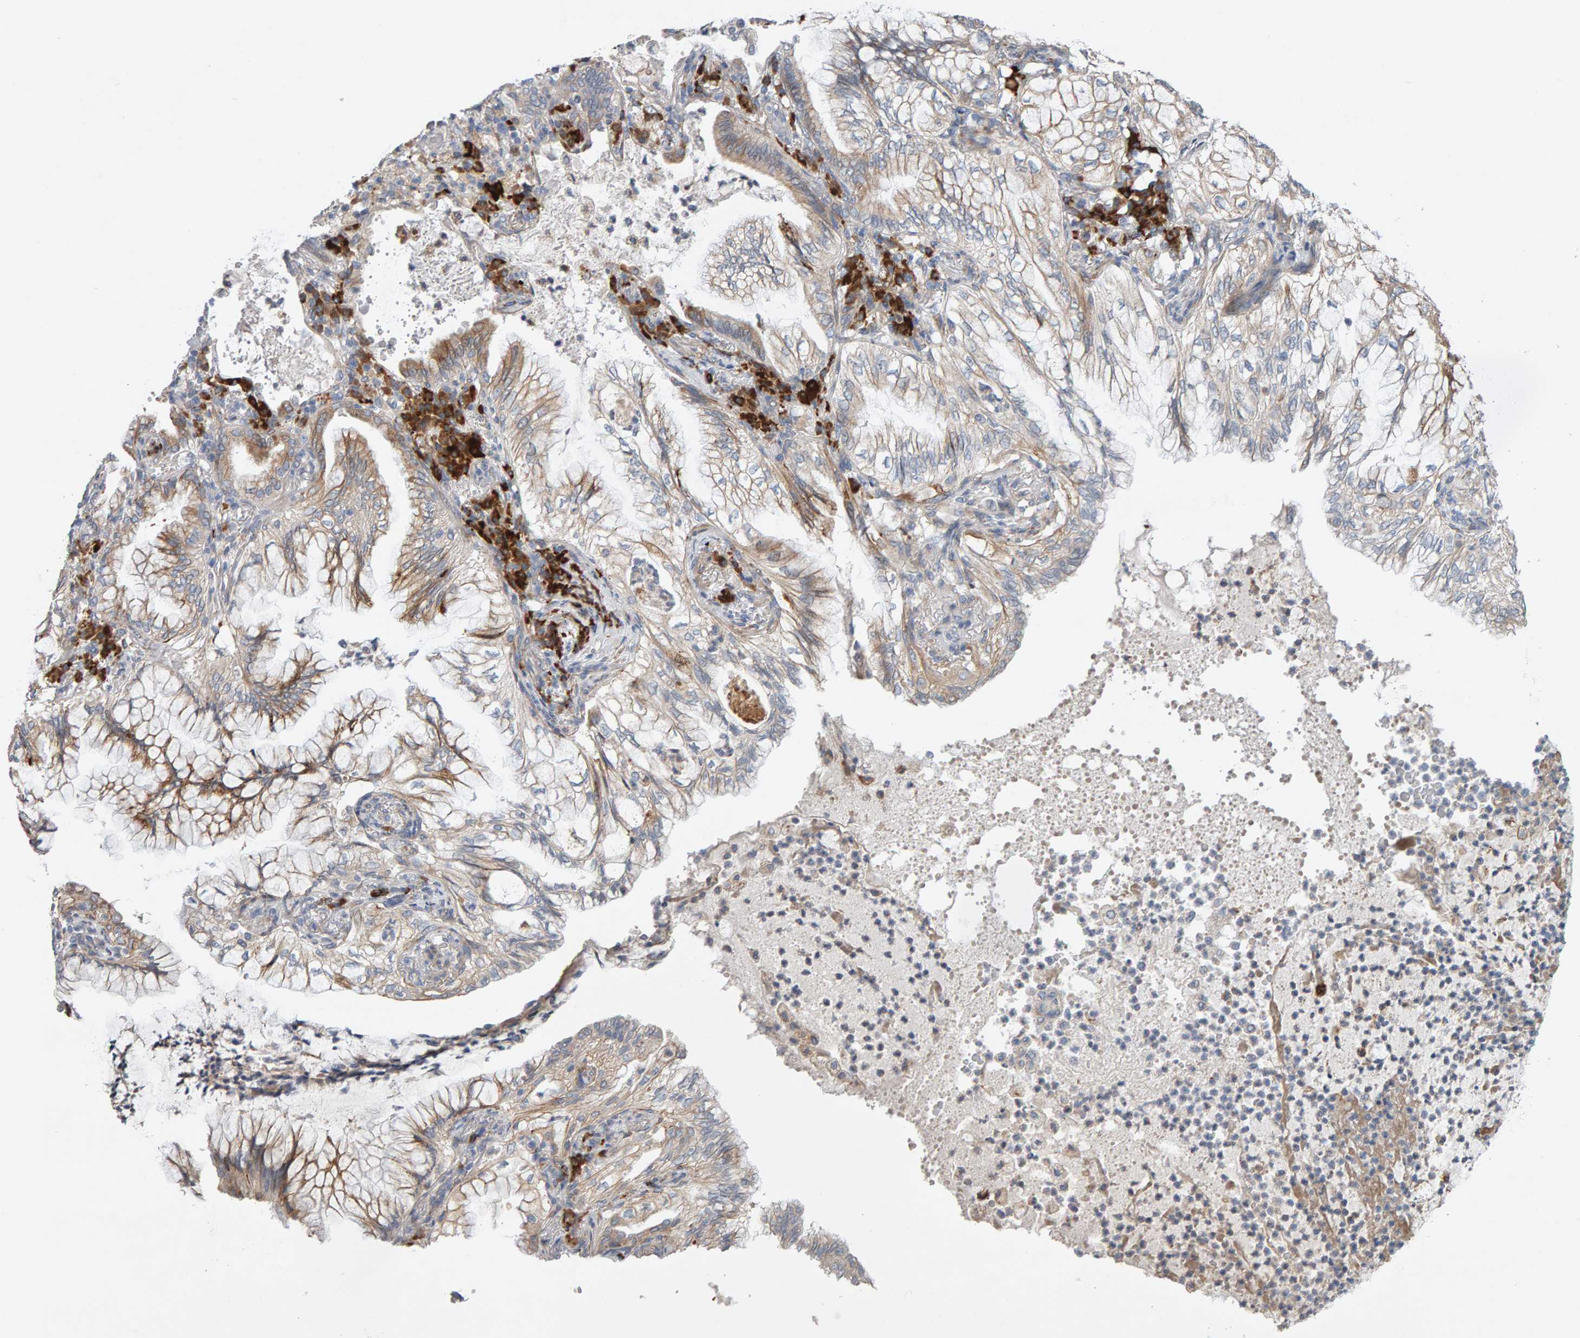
{"staining": {"intensity": "moderate", "quantity": ">75%", "location": "cytoplasmic/membranous"}, "tissue": "lung cancer", "cell_type": "Tumor cells", "image_type": "cancer", "snomed": [{"axis": "morphology", "description": "Adenocarcinoma, NOS"}, {"axis": "topography", "description": "Lung"}], "caption": "Adenocarcinoma (lung) stained with DAB immunohistochemistry (IHC) exhibits medium levels of moderate cytoplasmic/membranous positivity in about >75% of tumor cells. The staining was performed using DAB to visualize the protein expression in brown, while the nuclei were stained in blue with hematoxylin (Magnification: 20x).", "gene": "ENGASE", "patient": {"sex": "female", "age": 70}}